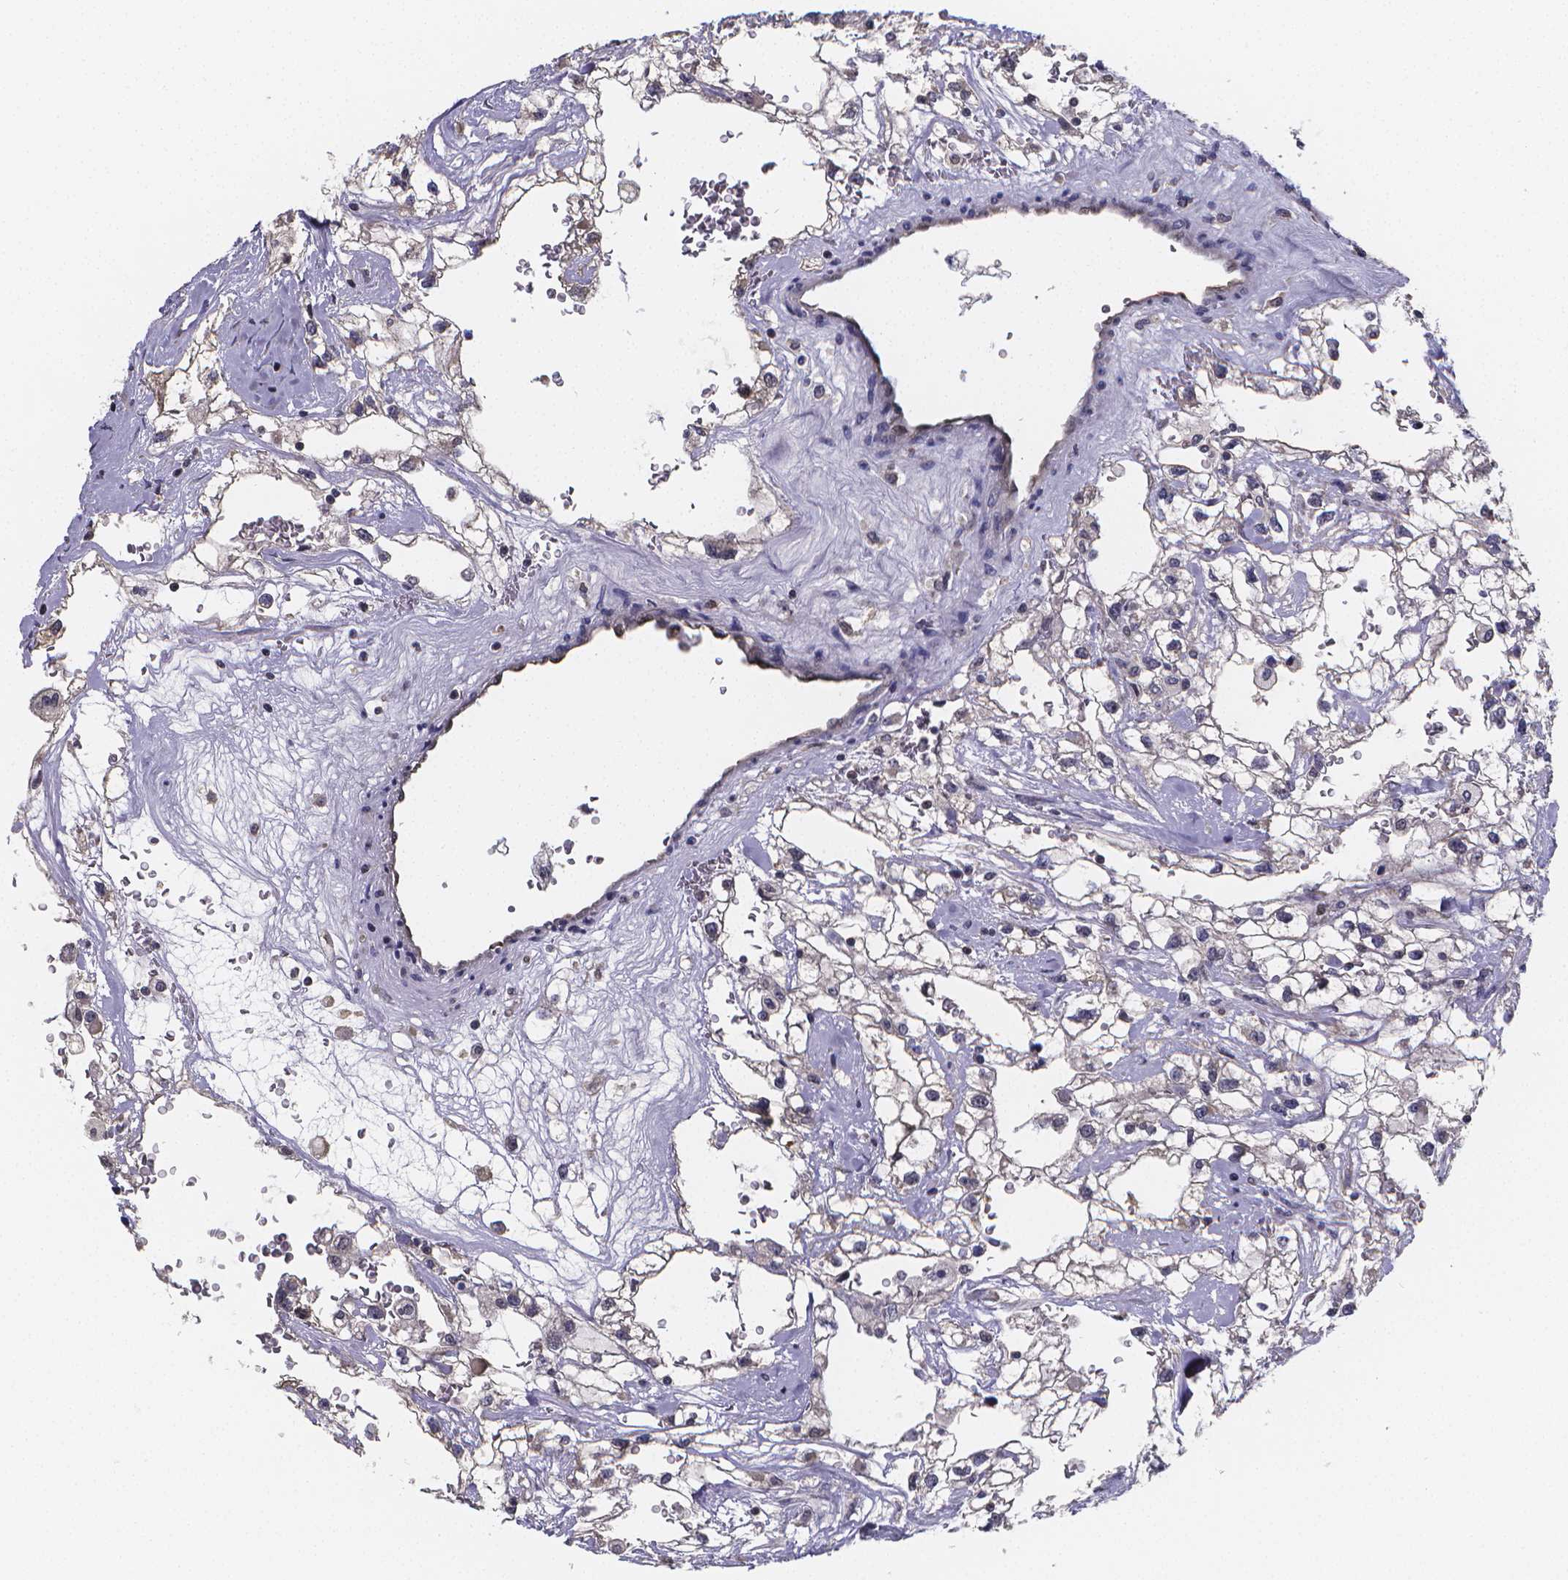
{"staining": {"intensity": "negative", "quantity": "none", "location": "none"}, "tissue": "renal cancer", "cell_type": "Tumor cells", "image_type": "cancer", "snomed": [{"axis": "morphology", "description": "Adenocarcinoma, NOS"}, {"axis": "topography", "description": "Kidney"}], "caption": "Protein analysis of renal cancer shows no significant positivity in tumor cells.", "gene": "PAH", "patient": {"sex": "male", "age": 59}}